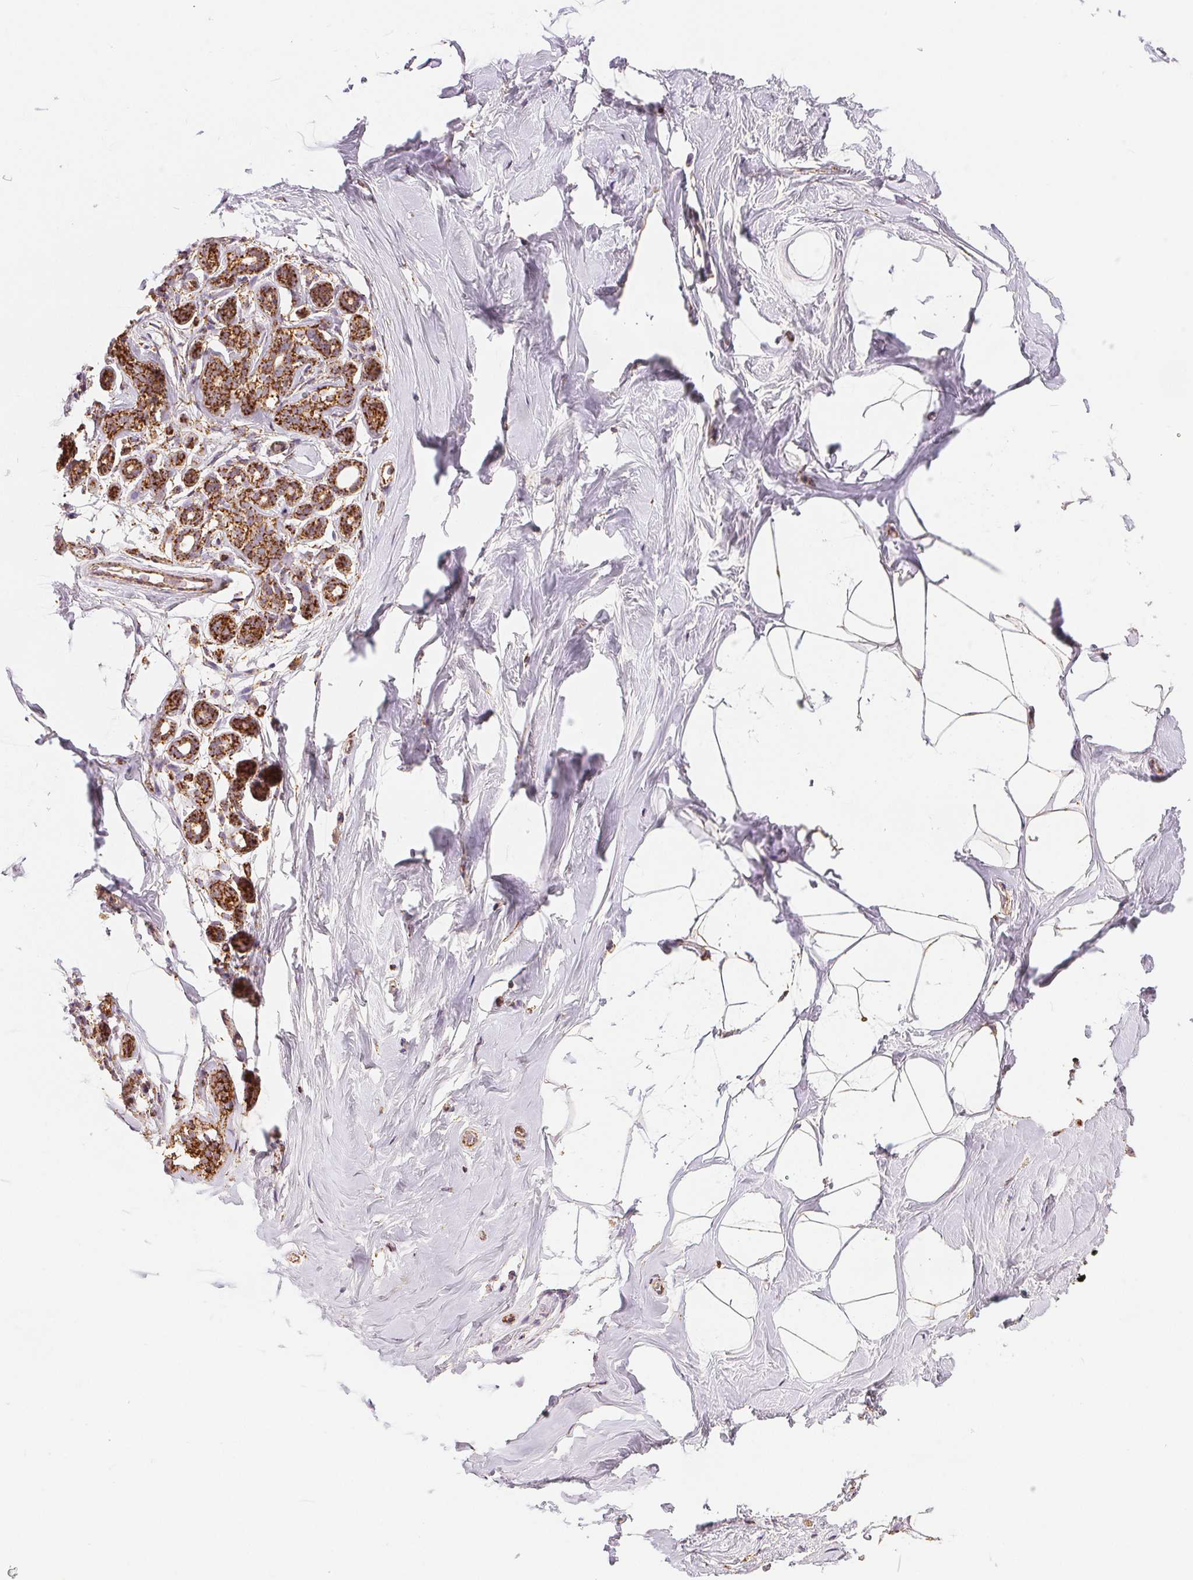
{"staining": {"intensity": "negative", "quantity": "none", "location": "none"}, "tissue": "breast", "cell_type": "Adipocytes", "image_type": "normal", "snomed": [{"axis": "morphology", "description": "Normal tissue, NOS"}, {"axis": "topography", "description": "Breast"}], "caption": "Breast stained for a protein using immunohistochemistry displays no positivity adipocytes.", "gene": "SDHB", "patient": {"sex": "female", "age": 32}}